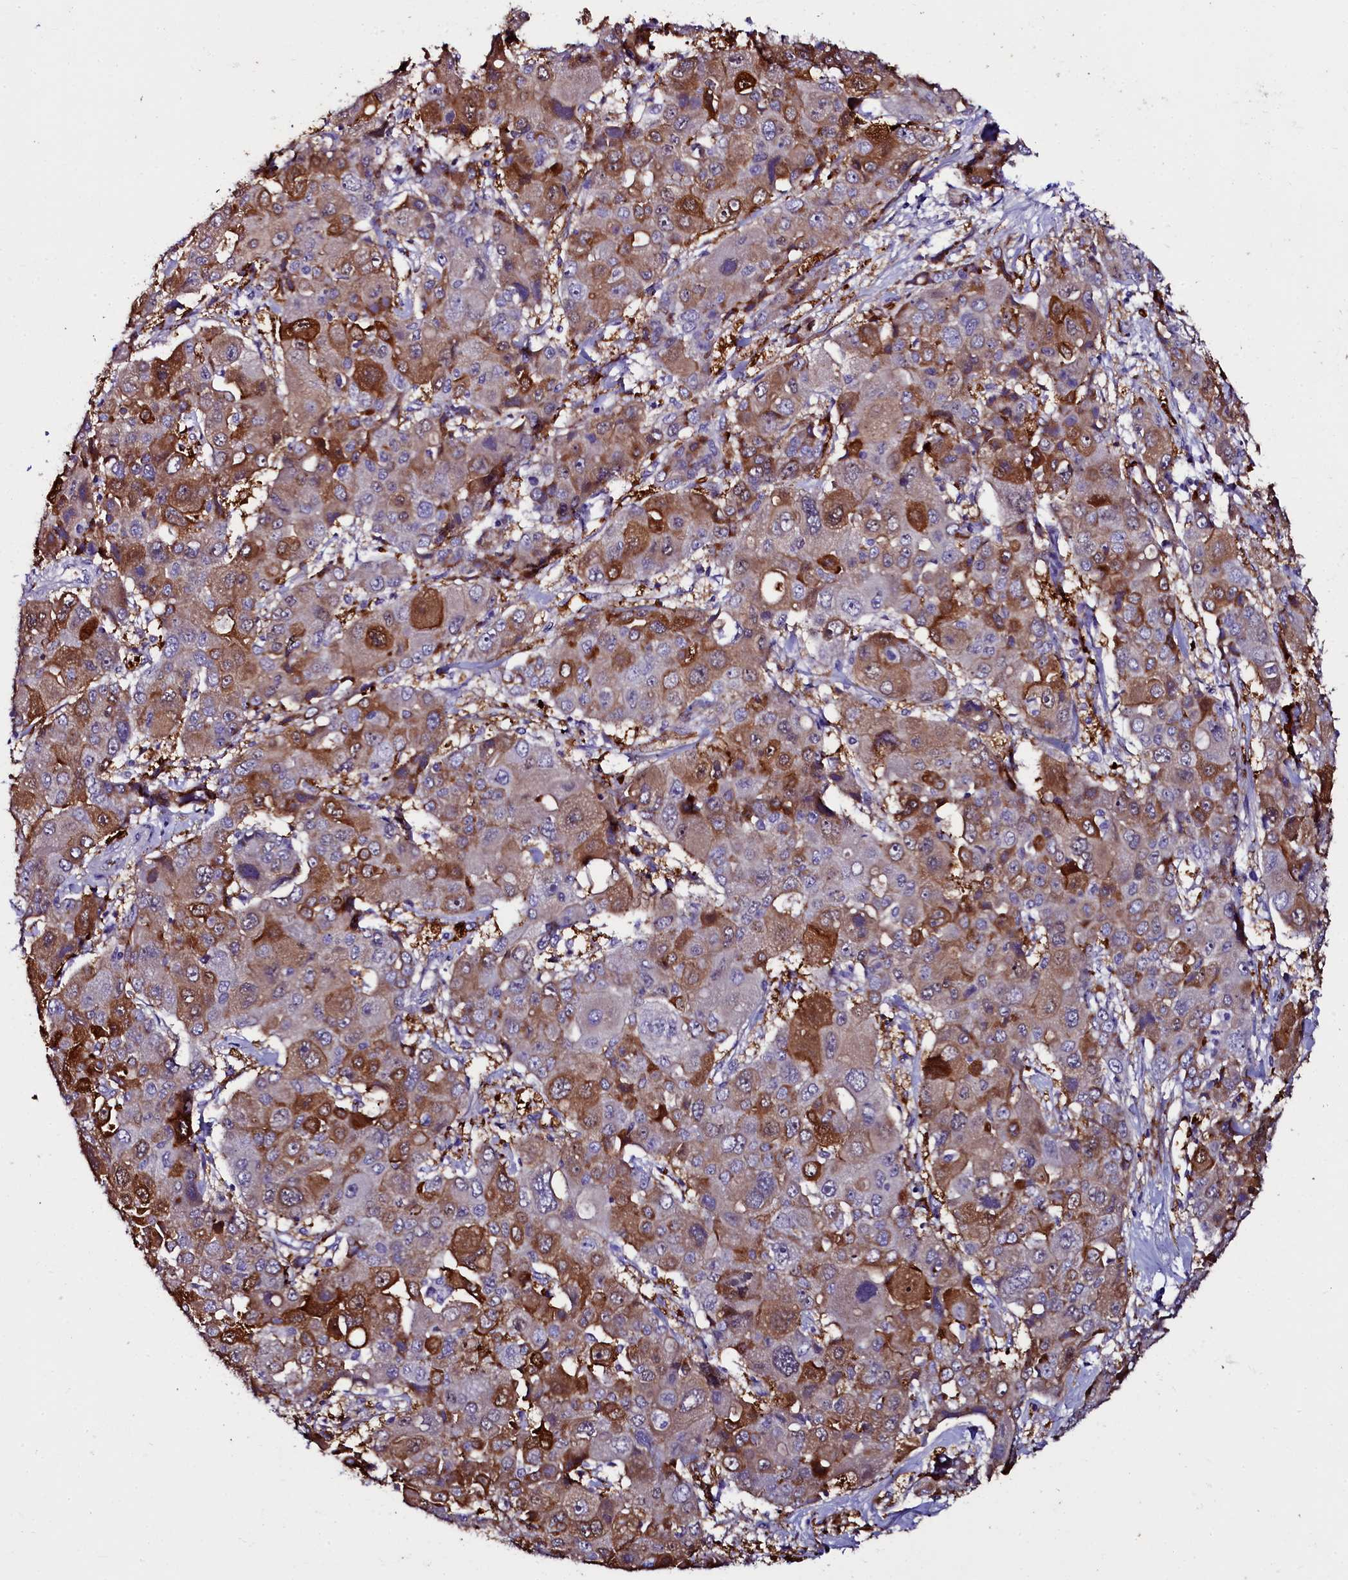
{"staining": {"intensity": "moderate", "quantity": ">75%", "location": "cytoplasmic/membranous"}, "tissue": "liver cancer", "cell_type": "Tumor cells", "image_type": "cancer", "snomed": [{"axis": "morphology", "description": "Cholangiocarcinoma"}, {"axis": "topography", "description": "Liver"}], "caption": "Immunohistochemical staining of human liver cancer displays medium levels of moderate cytoplasmic/membranous staining in approximately >75% of tumor cells.", "gene": "CTDSPL2", "patient": {"sex": "male", "age": 67}}